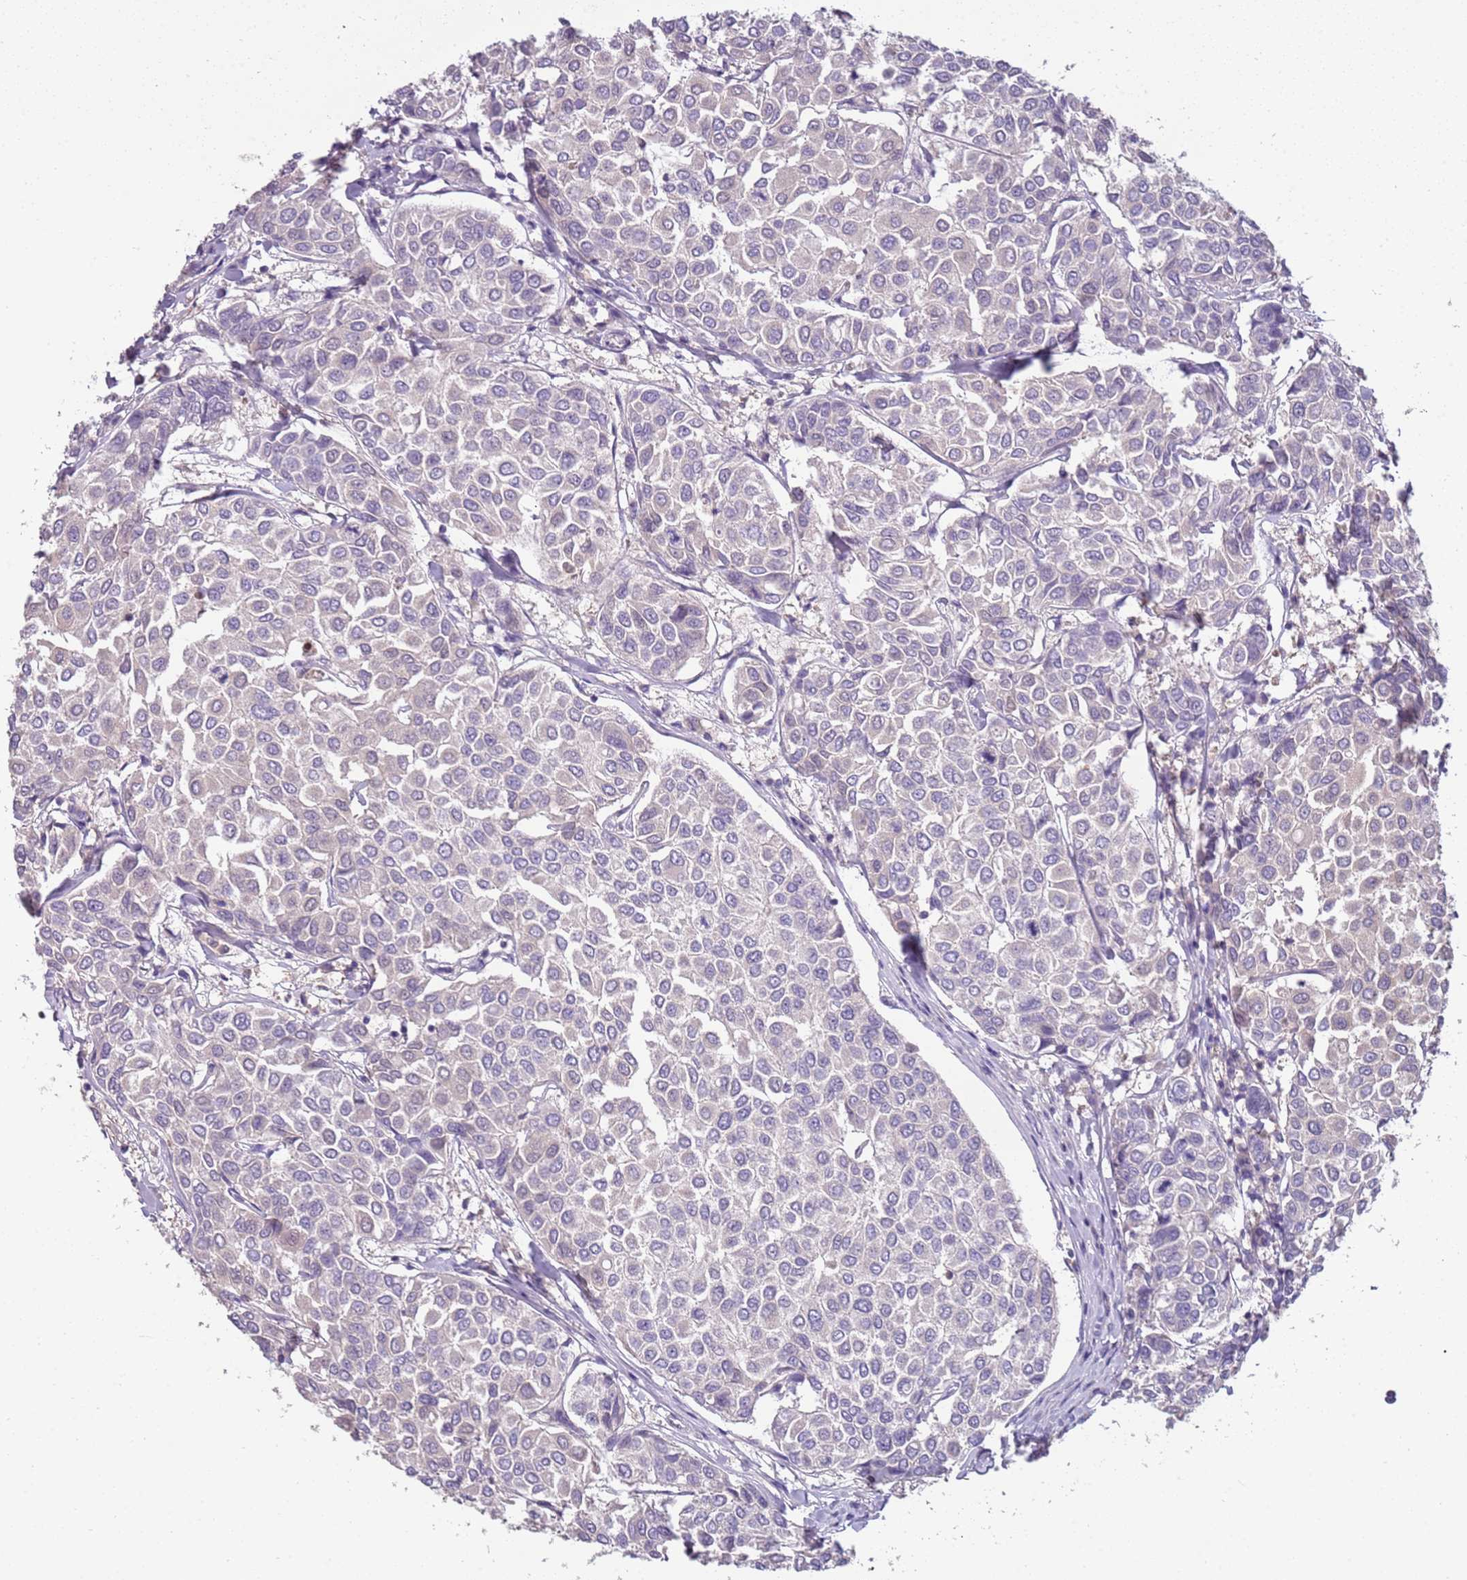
{"staining": {"intensity": "negative", "quantity": "none", "location": "none"}, "tissue": "breast cancer", "cell_type": "Tumor cells", "image_type": "cancer", "snomed": [{"axis": "morphology", "description": "Duct carcinoma"}, {"axis": "topography", "description": "Breast"}], "caption": "Immunohistochemical staining of human breast invasive ductal carcinoma shows no significant staining in tumor cells.", "gene": "ARHGAP5", "patient": {"sex": "female", "age": 55}}